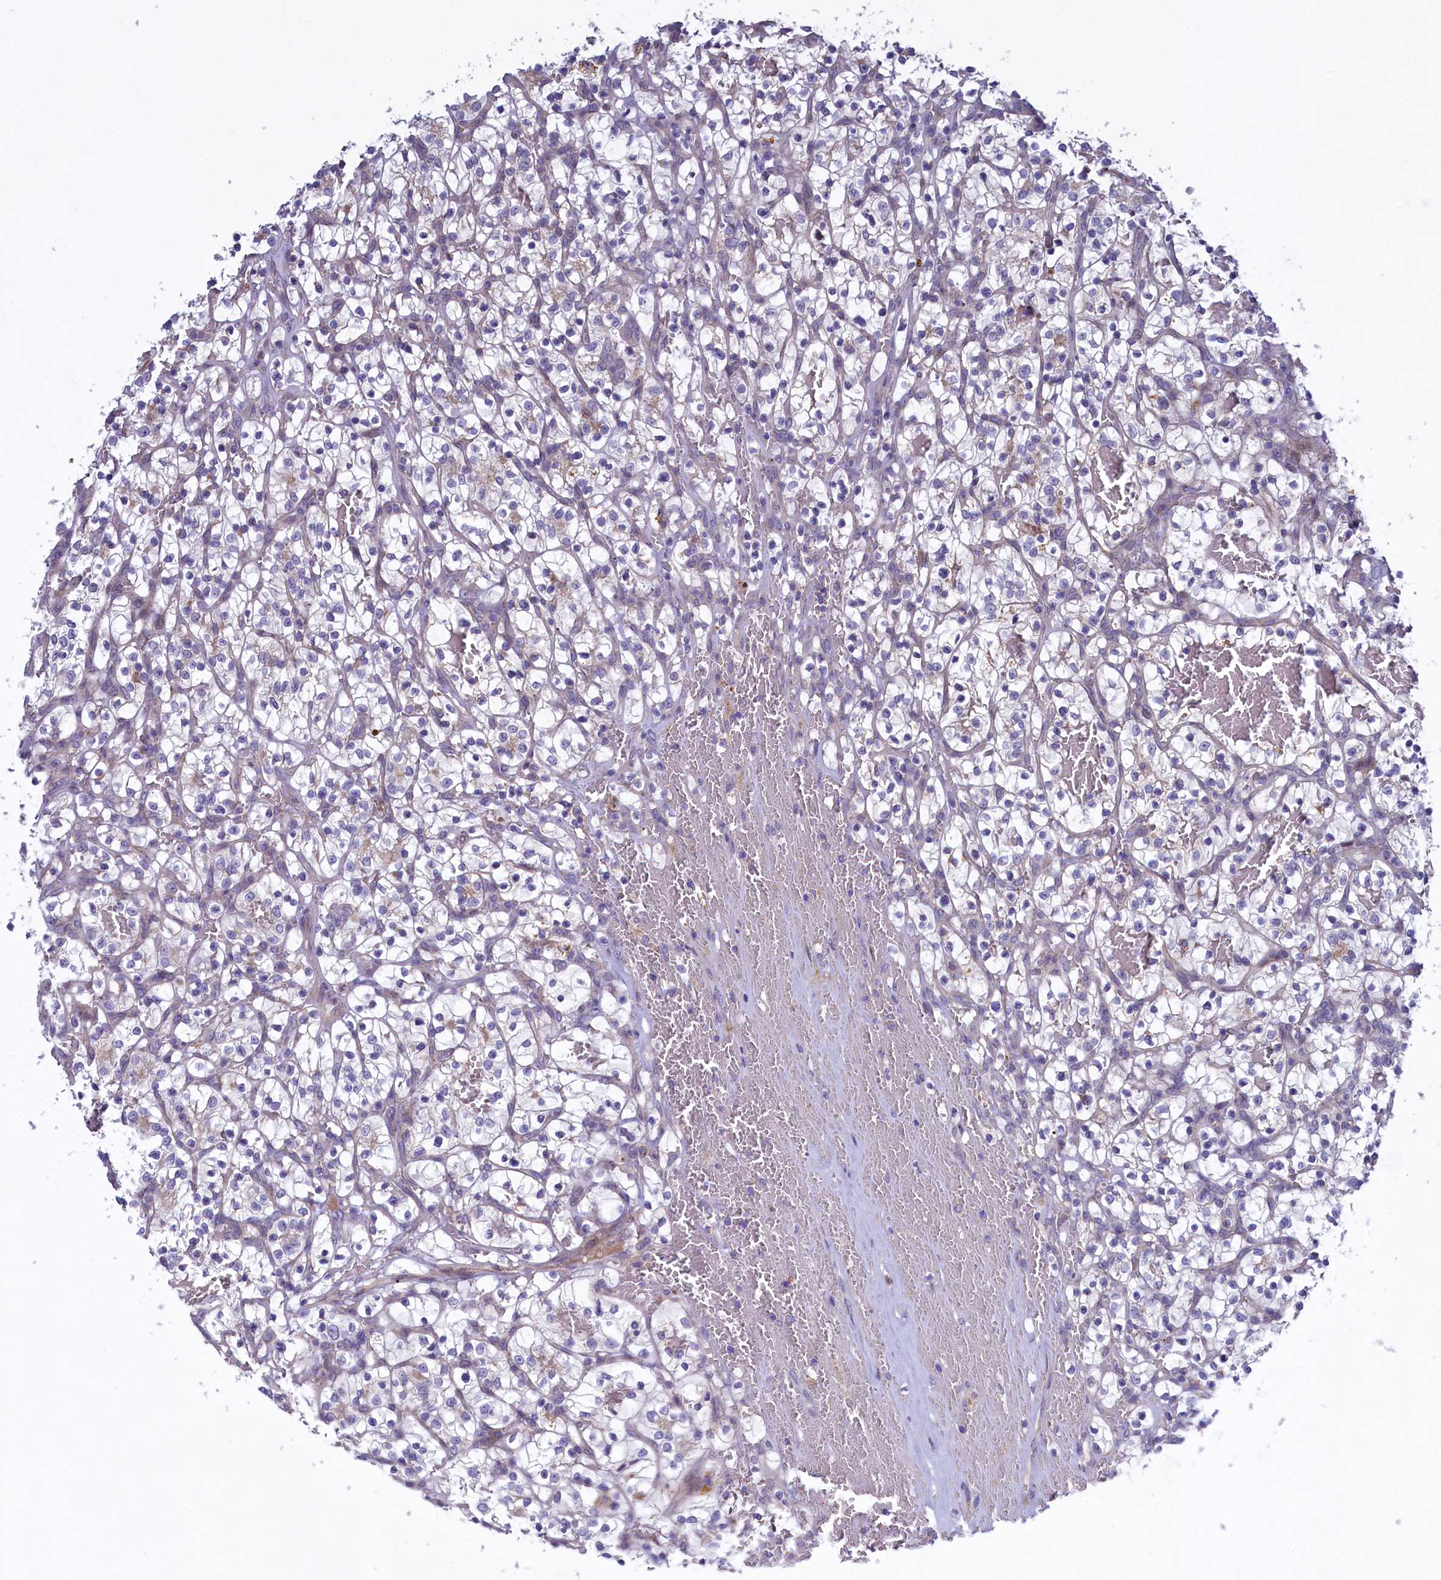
{"staining": {"intensity": "negative", "quantity": "none", "location": "none"}, "tissue": "renal cancer", "cell_type": "Tumor cells", "image_type": "cancer", "snomed": [{"axis": "morphology", "description": "Adenocarcinoma, NOS"}, {"axis": "topography", "description": "Kidney"}], "caption": "Histopathology image shows no significant protein positivity in tumor cells of renal cancer.", "gene": "HYKK", "patient": {"sex": "female", "age": 57}}